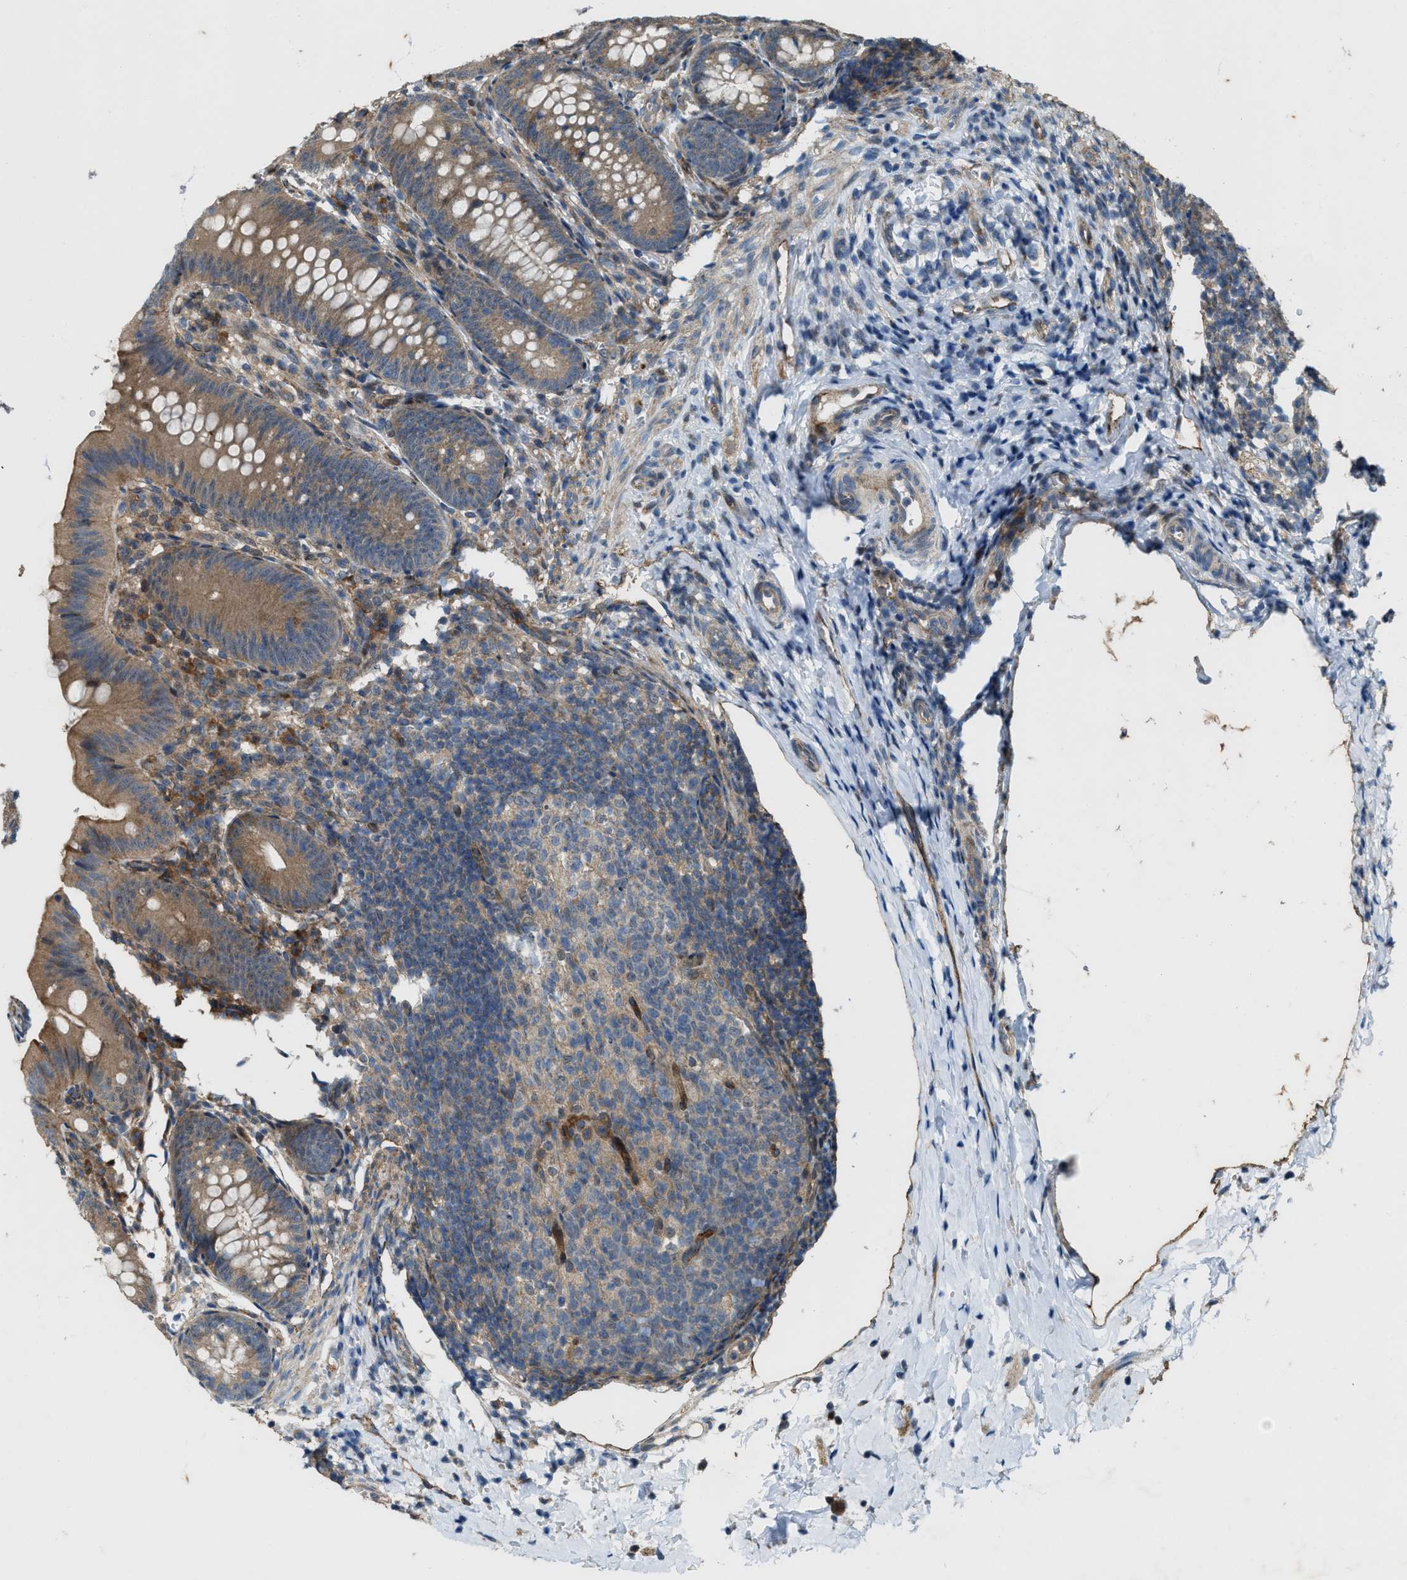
{"staining": {"intensity": "moderate", "quantity": ">75%", "location": "cytoplasmic/membranous"}, "tissue": "appendix", "cell_type": "Glandular cells", "image_type": "normal", "snomed": [{"axis": "morphology", "description": "Normal tissue, NOS"}, {"axis": "topography", "description": "Appendix"}], "caption": "DAB immunohistochemical staining of normal appendix displays moderate cytoplasmic/membranous protein expression in about >75% of glandular cells. (DAB (3,3'-diaminobenzidine) IHC, brown staining for protein, blue staining for nuclei).", "gene": "LRRC72", "patient": {"sex": "male", "age": 1}}